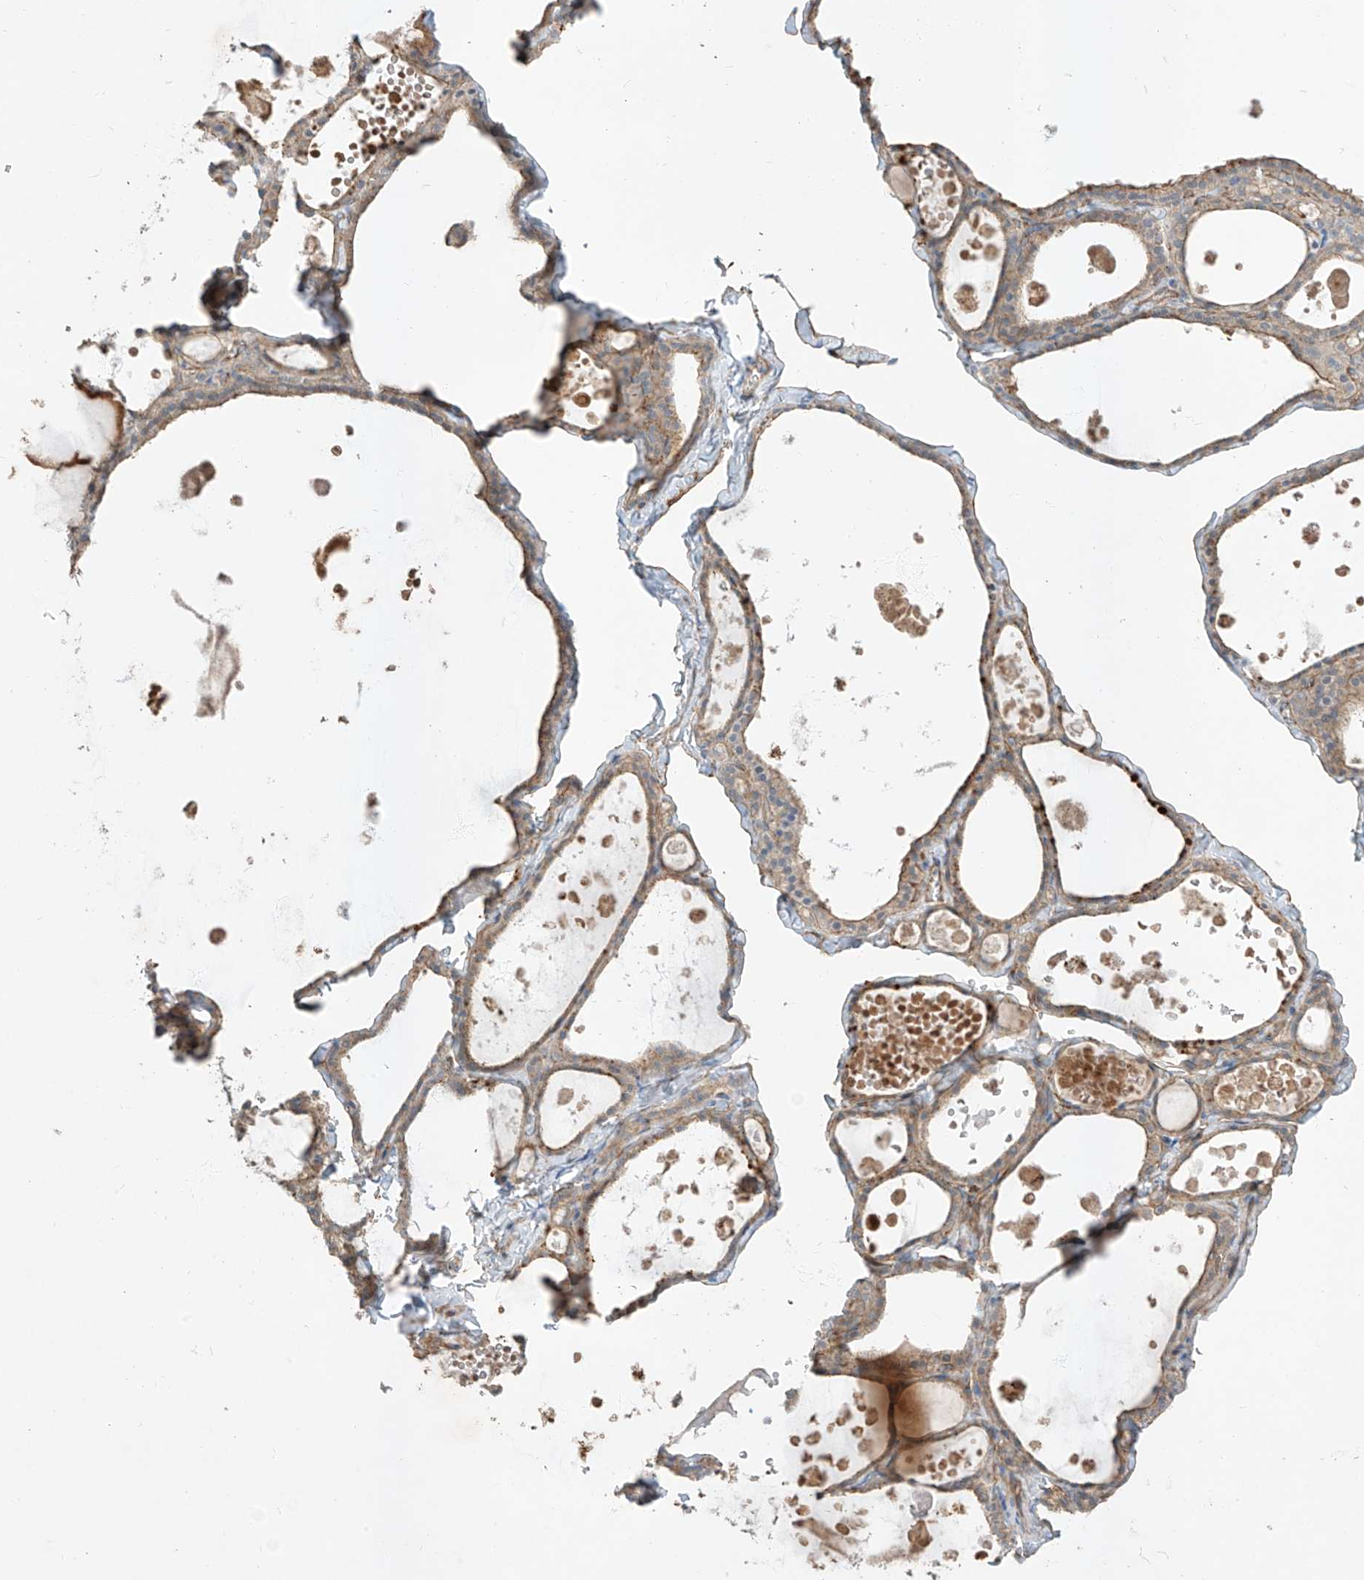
{"staining": {"intensity": "weak", "quantity": "25%-75%", "location": "cytoplasmic/membranous"}, "tissue": "thyroid gland", "cell_type": "Glandular cells", "image_type": "normal", "snomed": [{"axis": "morphology", "description": "Normal tissue, NOS"}, {"axis": "topography", "description": "Thyroid gland"}], "caption": "Protein expression analysis of unremarkable human thyroid gland reveals weak cytoplasmic/membranous expression in about 25%-75% of glandular cells. (DAB (3,3'-diaminobenzidine) IHC with brightfield microscopy, high magnification).", "gene": "EPHX4", "patient": {"sex": "male", "age": 56}}